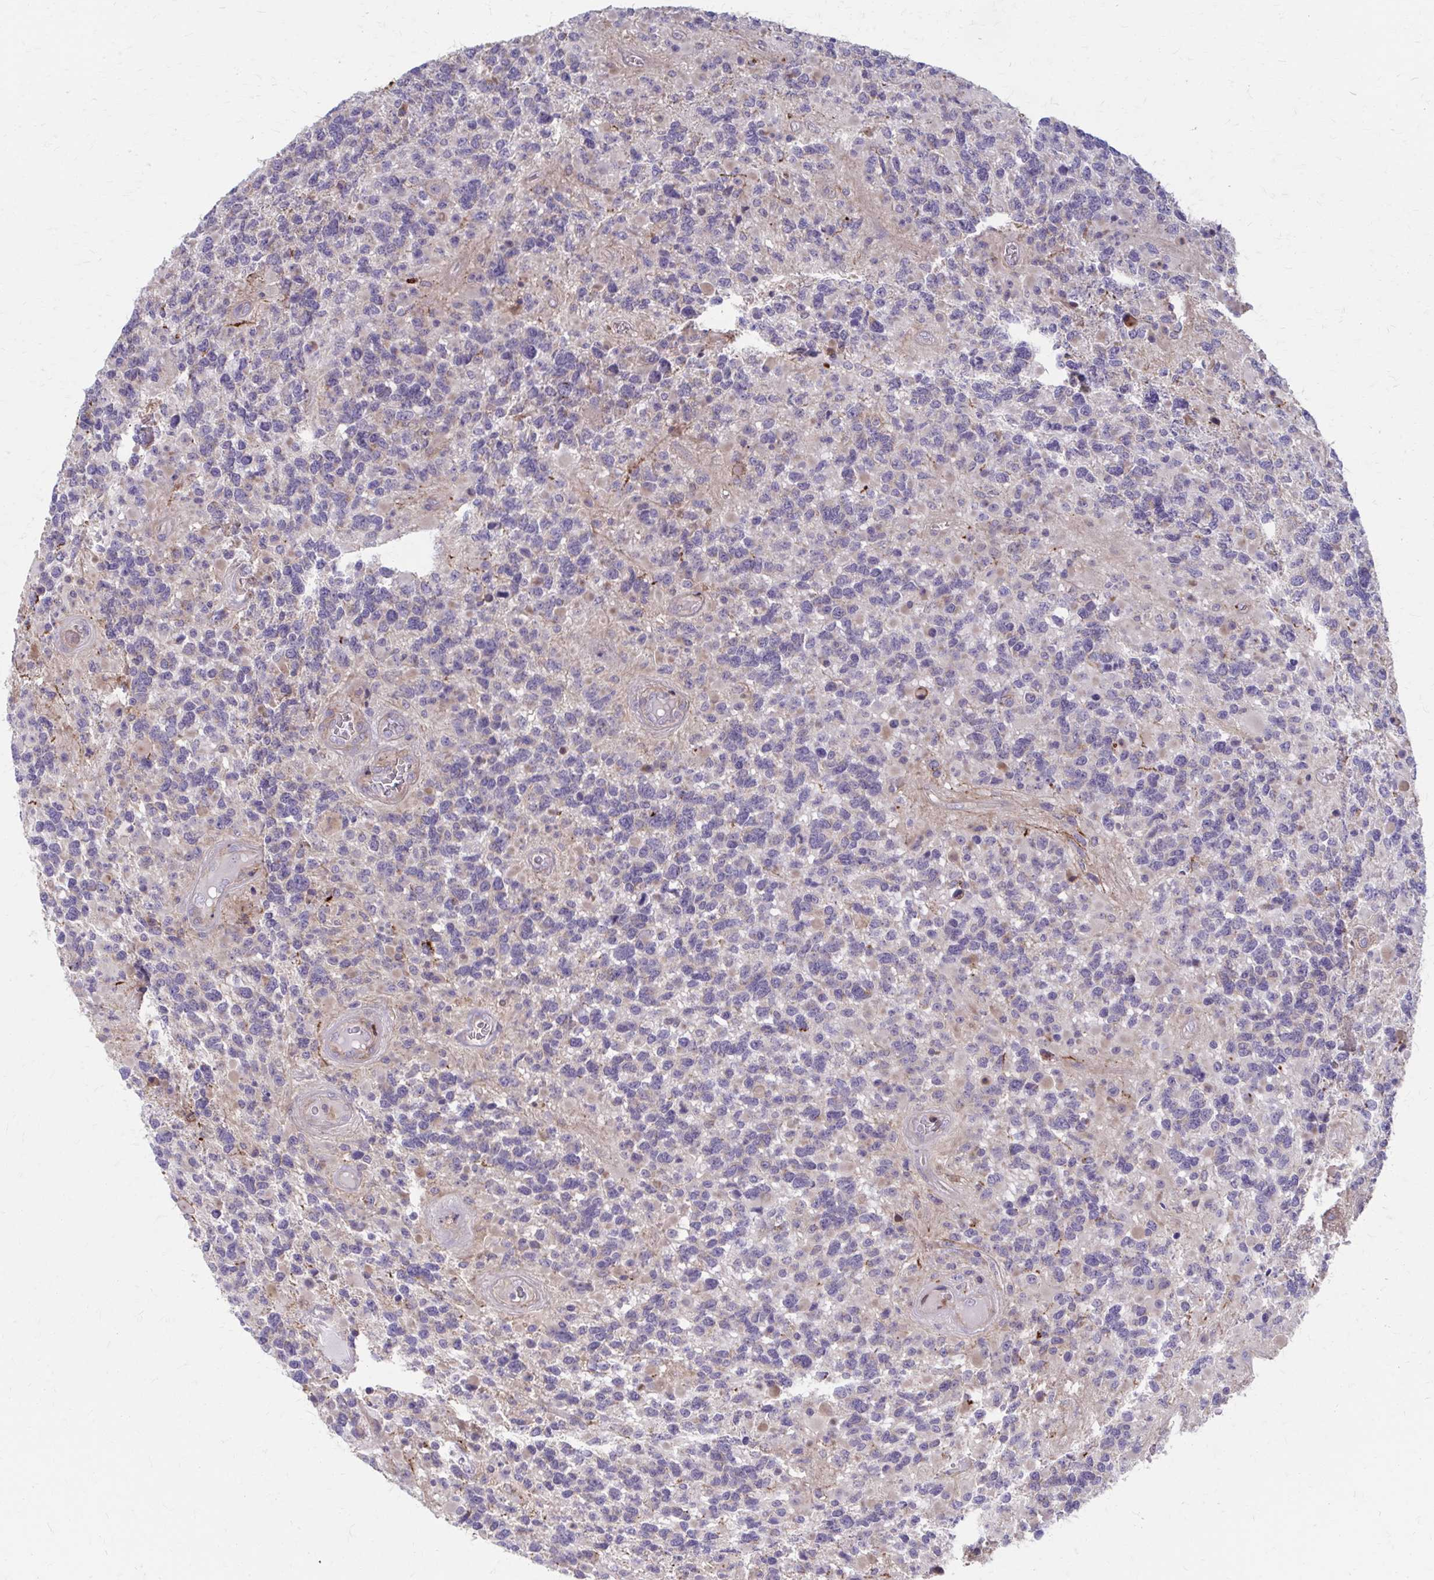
{"staining": {"intensity": "weak", "quantity": "<25%", "location": "cytoplasmic/membranous"}, "tissue": "glioma", "cell_type": "Tumor cells", "image_type": "cancer", "snomed": [{"axis": "morphology", "description": "Glioma, malignant, High grade"}, {"axis": "topography", "description": "Brain"}], "caption": "Micrograph shows no protein positivity in tumor cells of malignant glioma (high-grade) tissue.", "gene": "MMP14", "patient": {"sex": "female", "age": 40}}